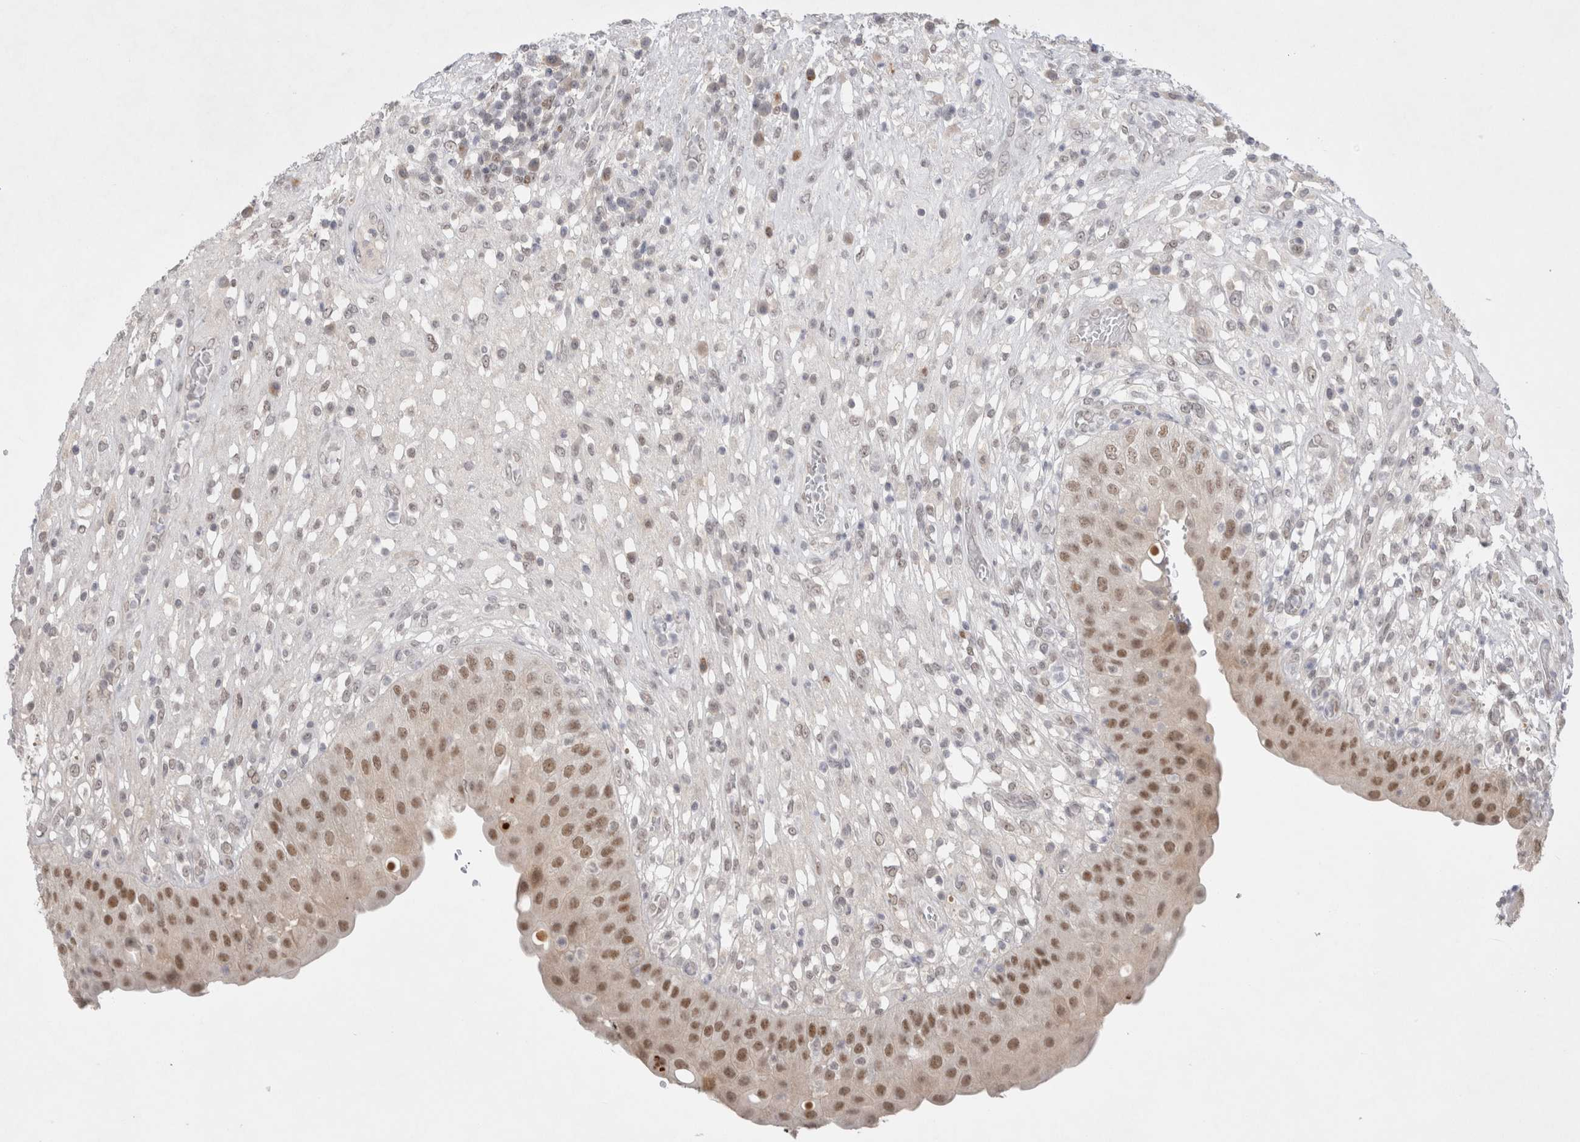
{"staining": {"intensity": "moderate", "quantity": ">75%", "location": "nuclear"}, "tissue": "urinary bladder", "cell_type": "Urothelial cells", "image_type": "normal", "snomed": [{"axis": "morphology", "description": "Normal tissue, NOS"}, {"axis": "topography", "description": "Urinary bladder"}], "caption": "Moderate nuclear positivity for a protein is appreciated in approximately >75% of urothelial cells of benign urinary bladder using immunohistochemistry.", "gene": "RECQL4", "patient": {"sex": "female", "age": 62}}